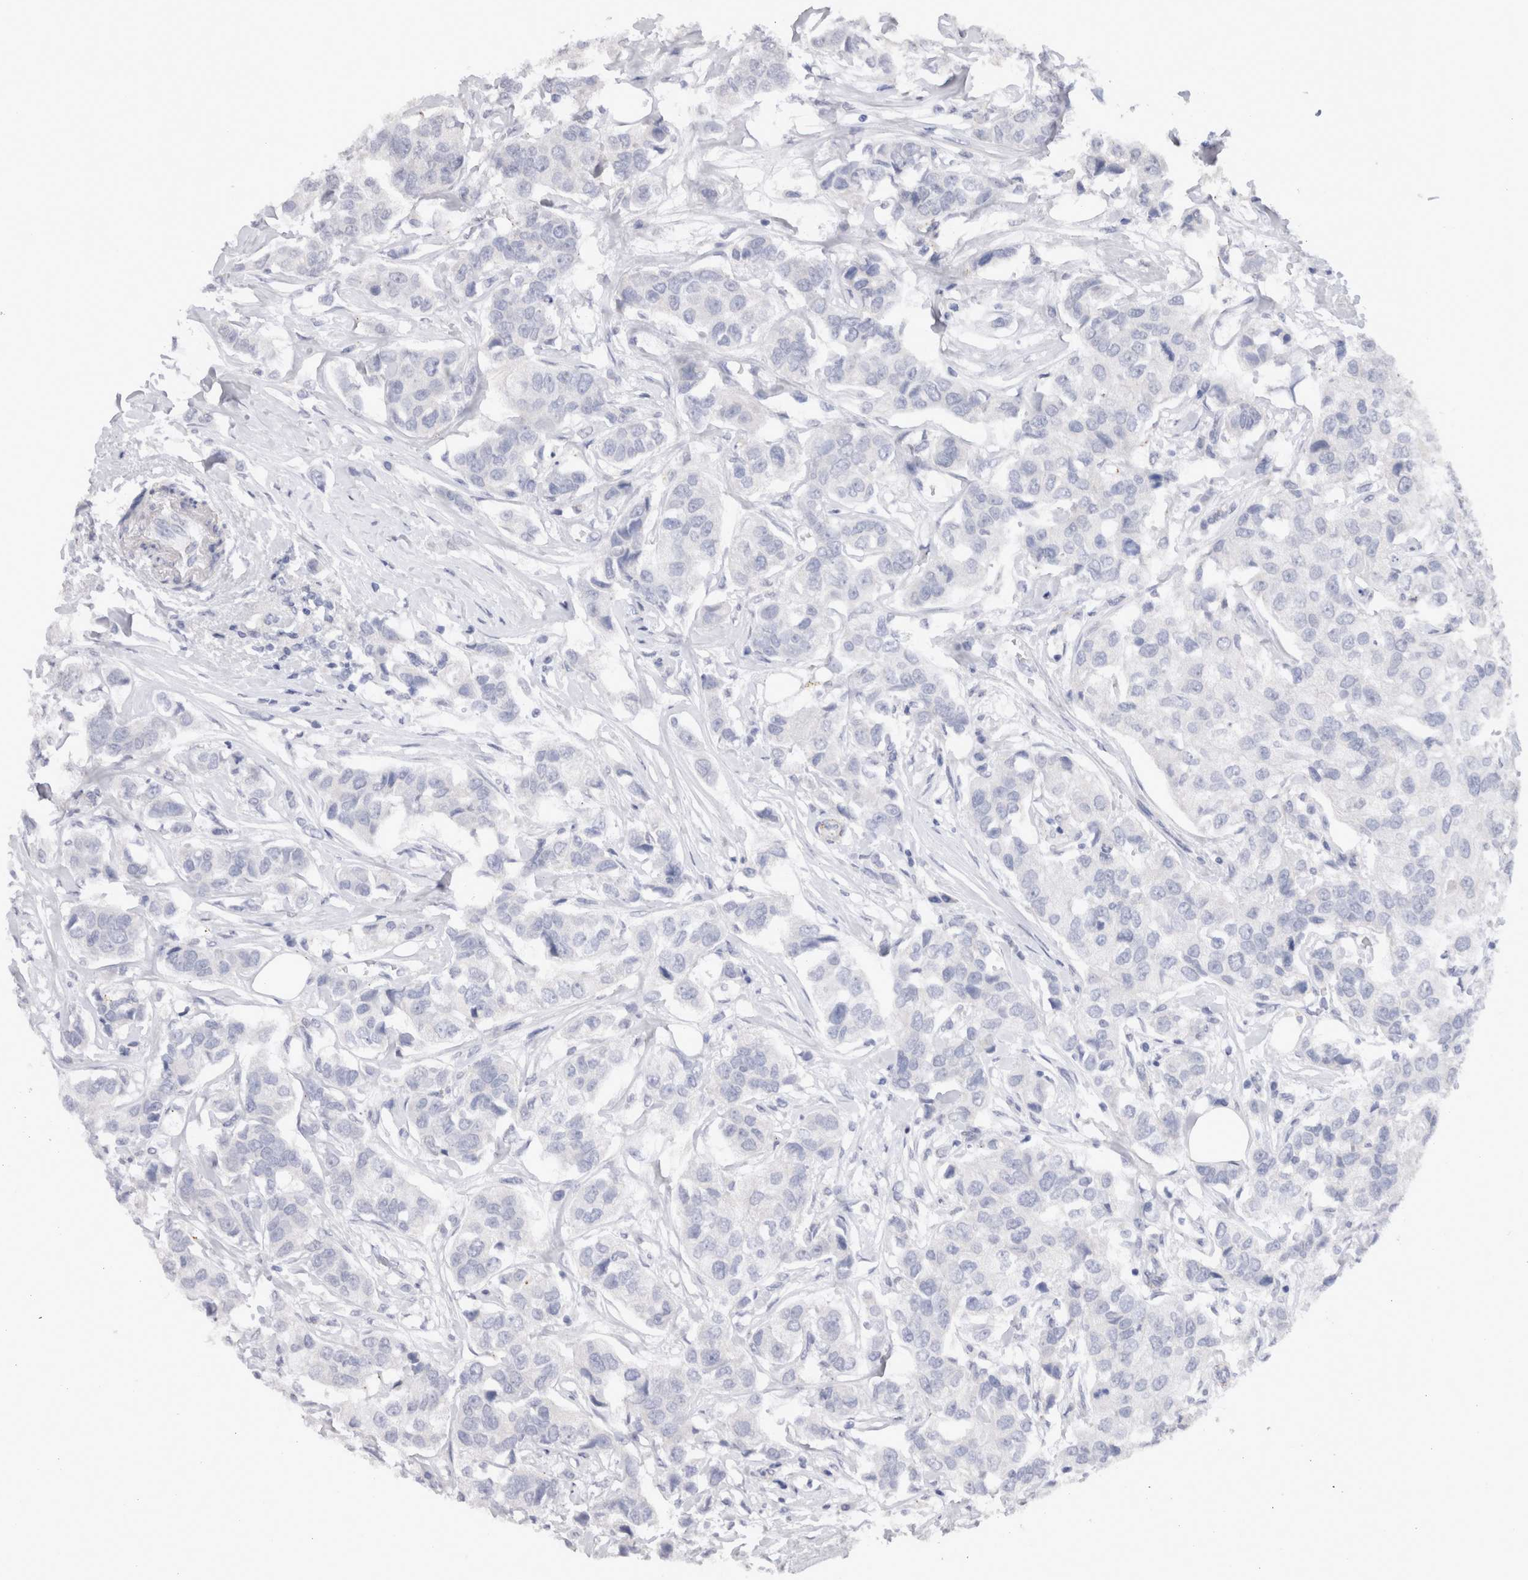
{"staining": {"intensity": "negative", "quantity": "none", "location": "none"}, "tissue": "breast cancer", "cell_type": "Tumor cells", "image_type": "cancer", "snomed": [{"axis": "morphology", "description": "Duct carcinoma"}, {"axis": "topography", "description": "Breast"}], "caption": "Breast cancer (invasive ductal carcinoma) was stained to show a protein in brown. There is no significant staining in tumor cells. (Stains: DAB IHC with hematoxylin counter stain, Microscopy: brightfield microscopy at high magnification).", "gene": "CDH6", "patient": {"sex": "female", "age": 80}}